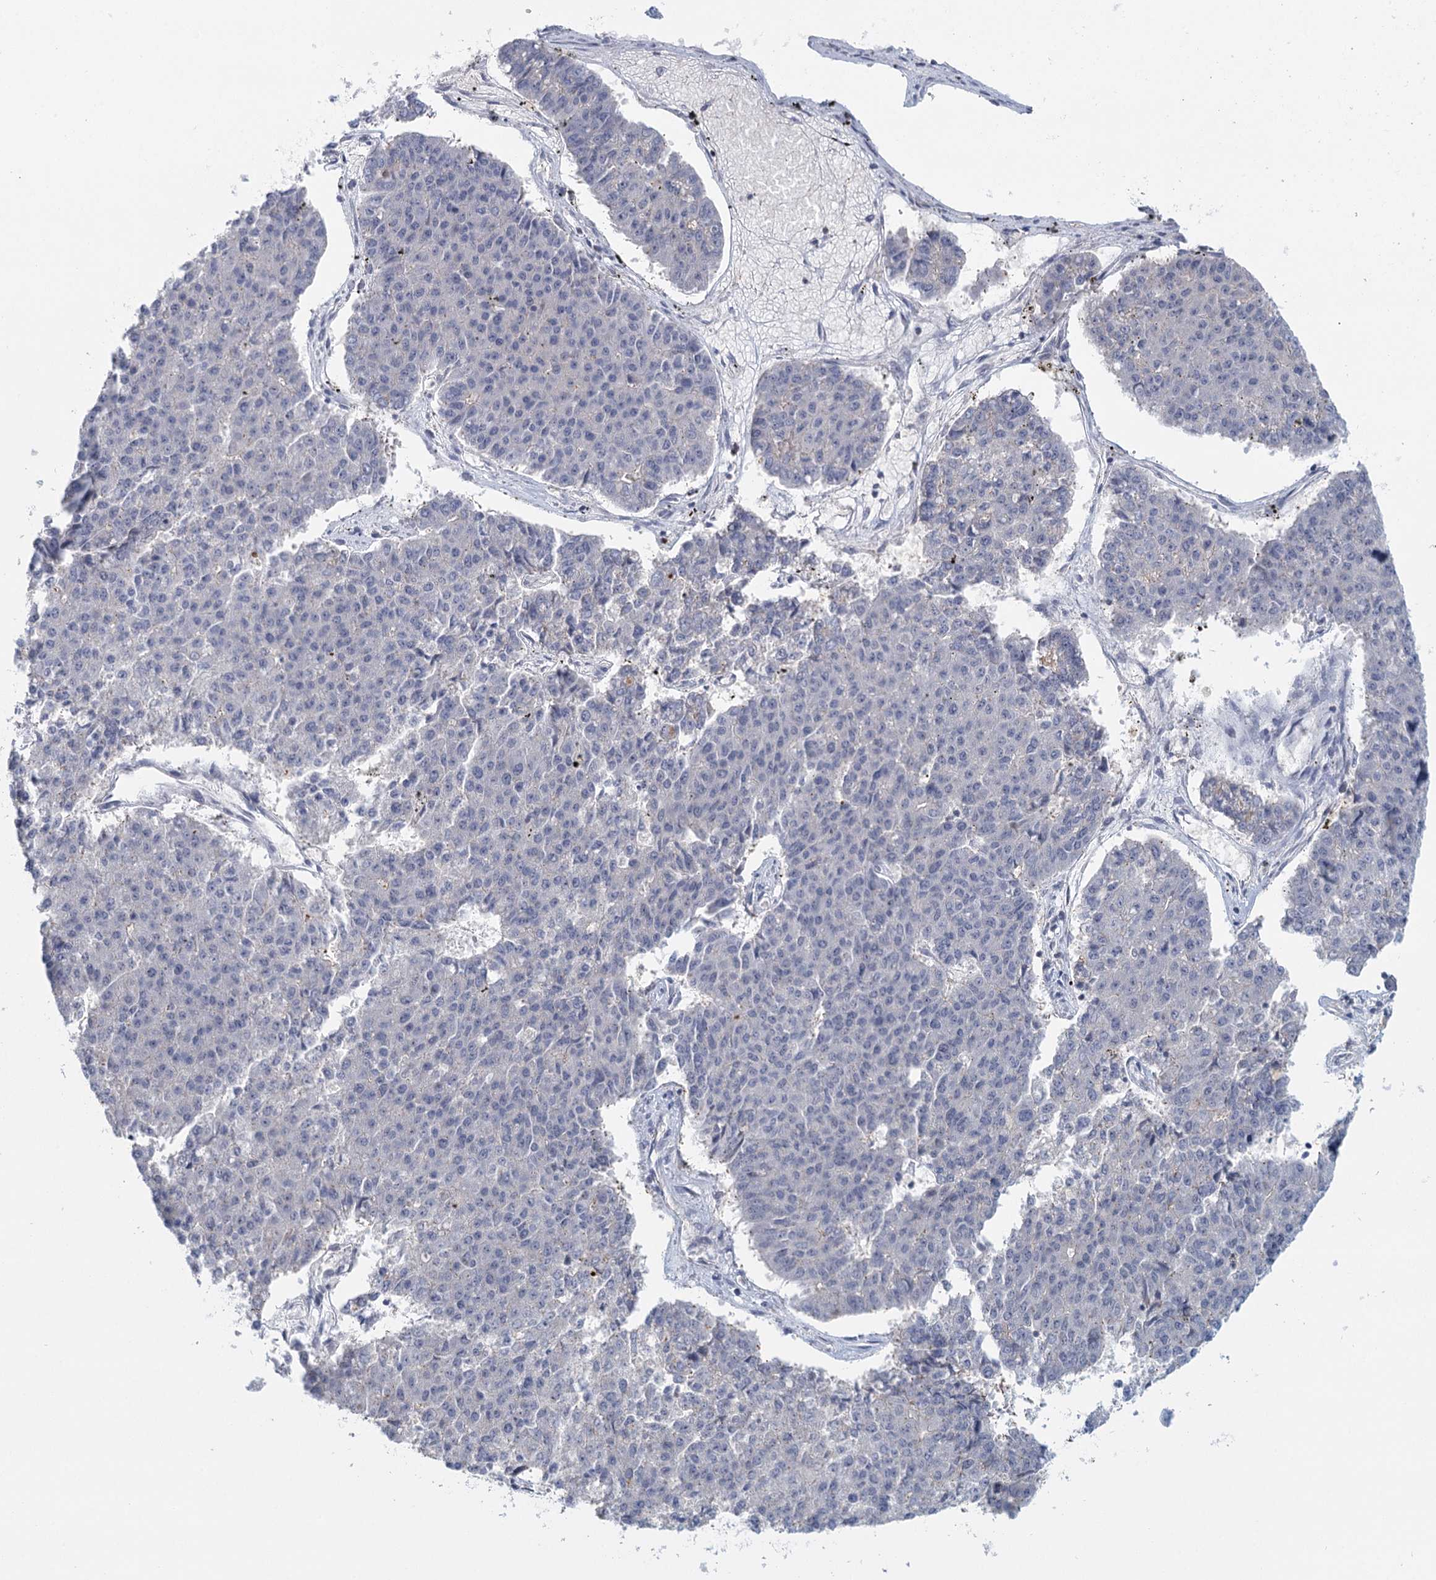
{"staining": {"intensity": "negative", "quantity": "none", "location": "none"}, "tissue": "pancreatic cancer", "cell_type": "Tumor cells", "image_type": "cancer", "snomed": [{"axis": "morphology", "description": "Adenocarcinoma, NOS"}, {"axis": "topography", "description": "Pancreas"}], "caption": "IHC image of pancreatic adenocarcinoma stained for a protein (brown), which exhibits no staining in tumor cells. Nuclei are stained in blue.", "gene": "GPATCH11", "patient": {"sex": "male", "age": 50}}